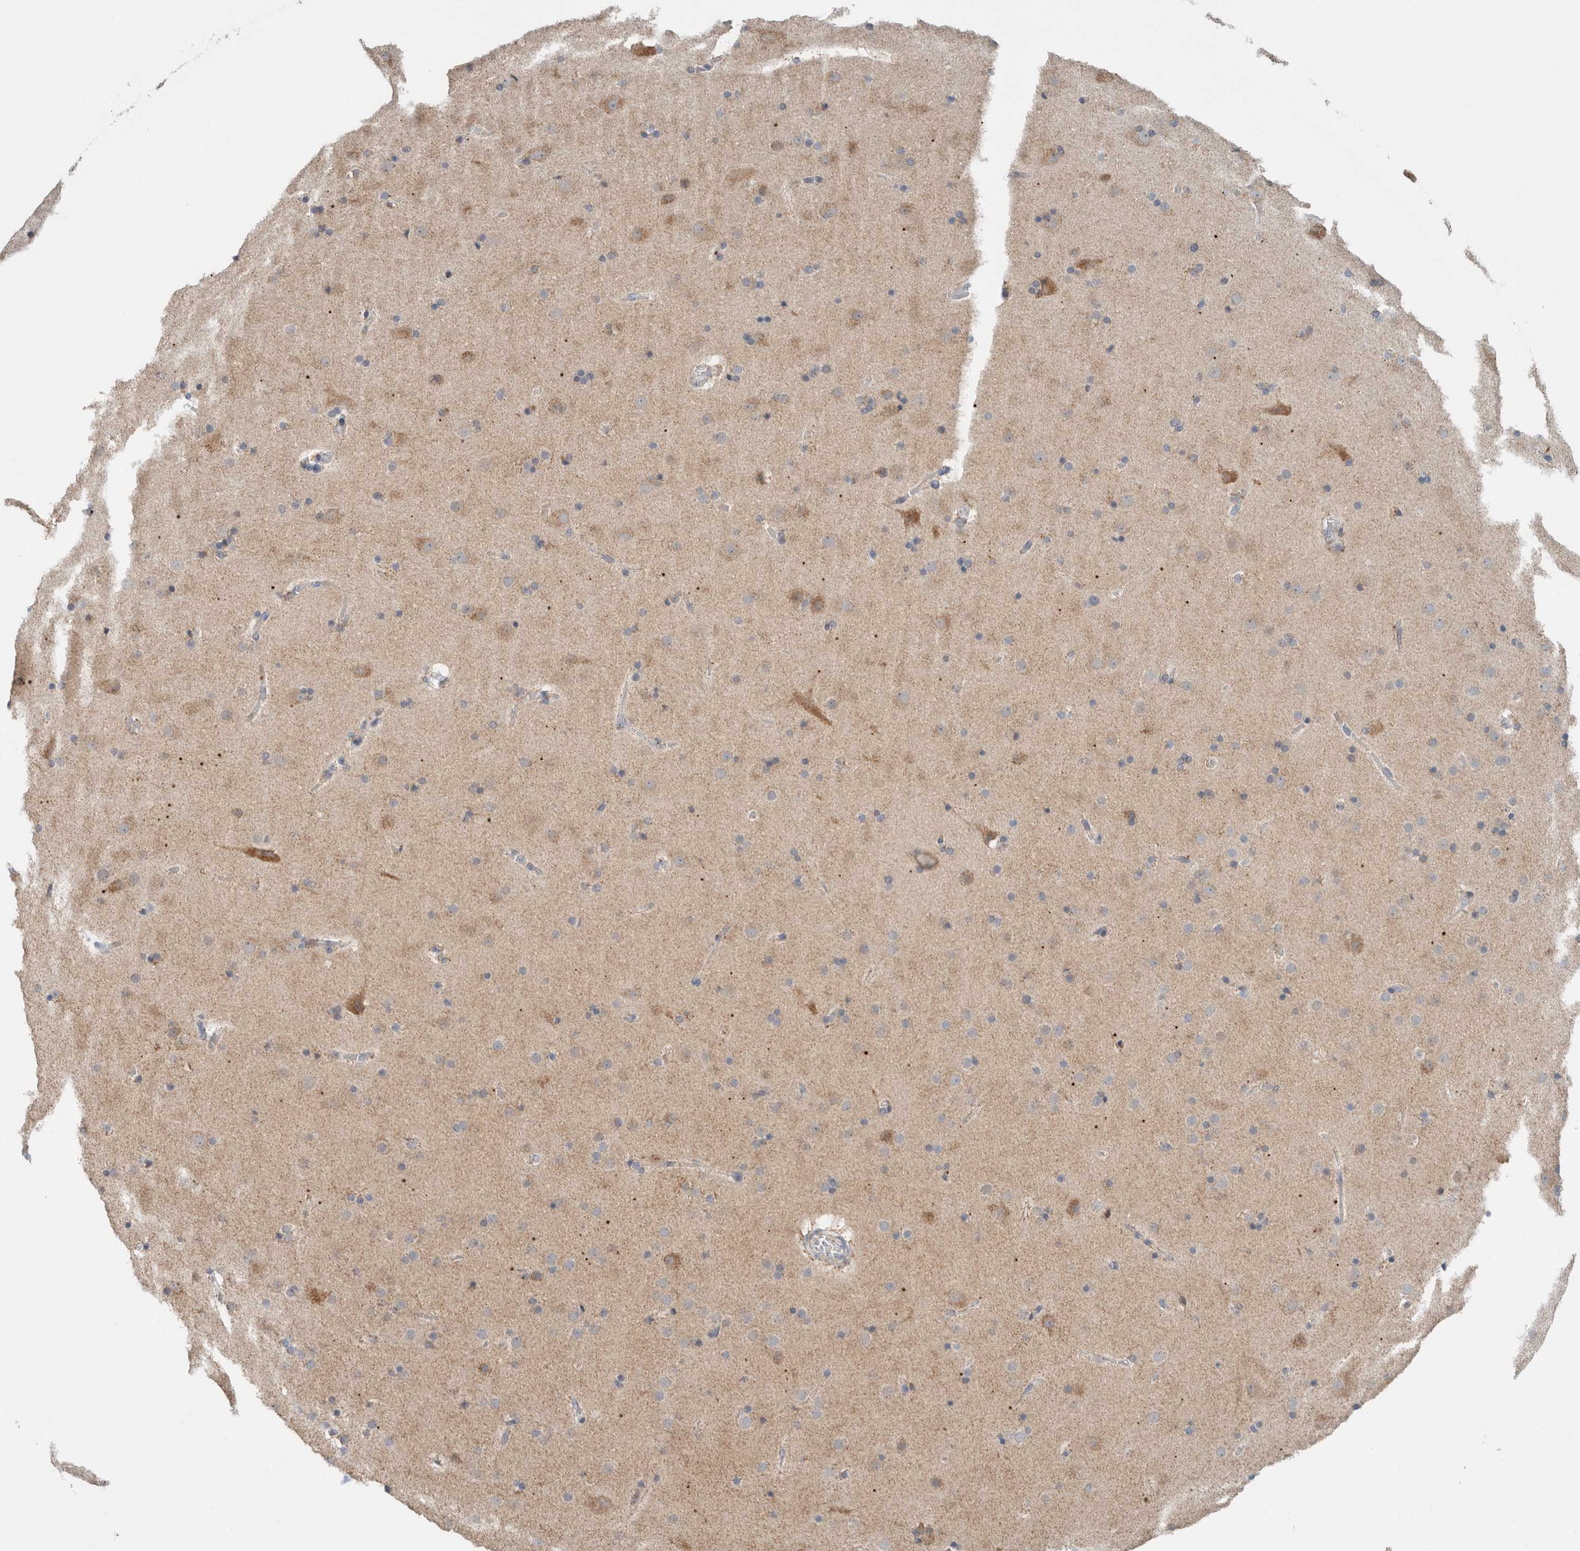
{"staining": {"intensity": "negative", "quantity": "none", "location": "none"}, "tissue": "cerebral cortex", "cell_type": "Endothelial cells", "image_type": "normal", "snomed": [{"axis": "morphology", "description": "Normal tissue, NOS"}, {"axis": "topography", "description": "Cerebral cortex"}], "caption": "Protein analysis of unremarkable cerebral cortex shows no significant positivity in endothelial cells. (DAB immunohistochemistry (IHC) visualized using brightfield microscopy, high magnification).", "gene": "CRAT", "patient": {"sex": "male", "age": 57}}